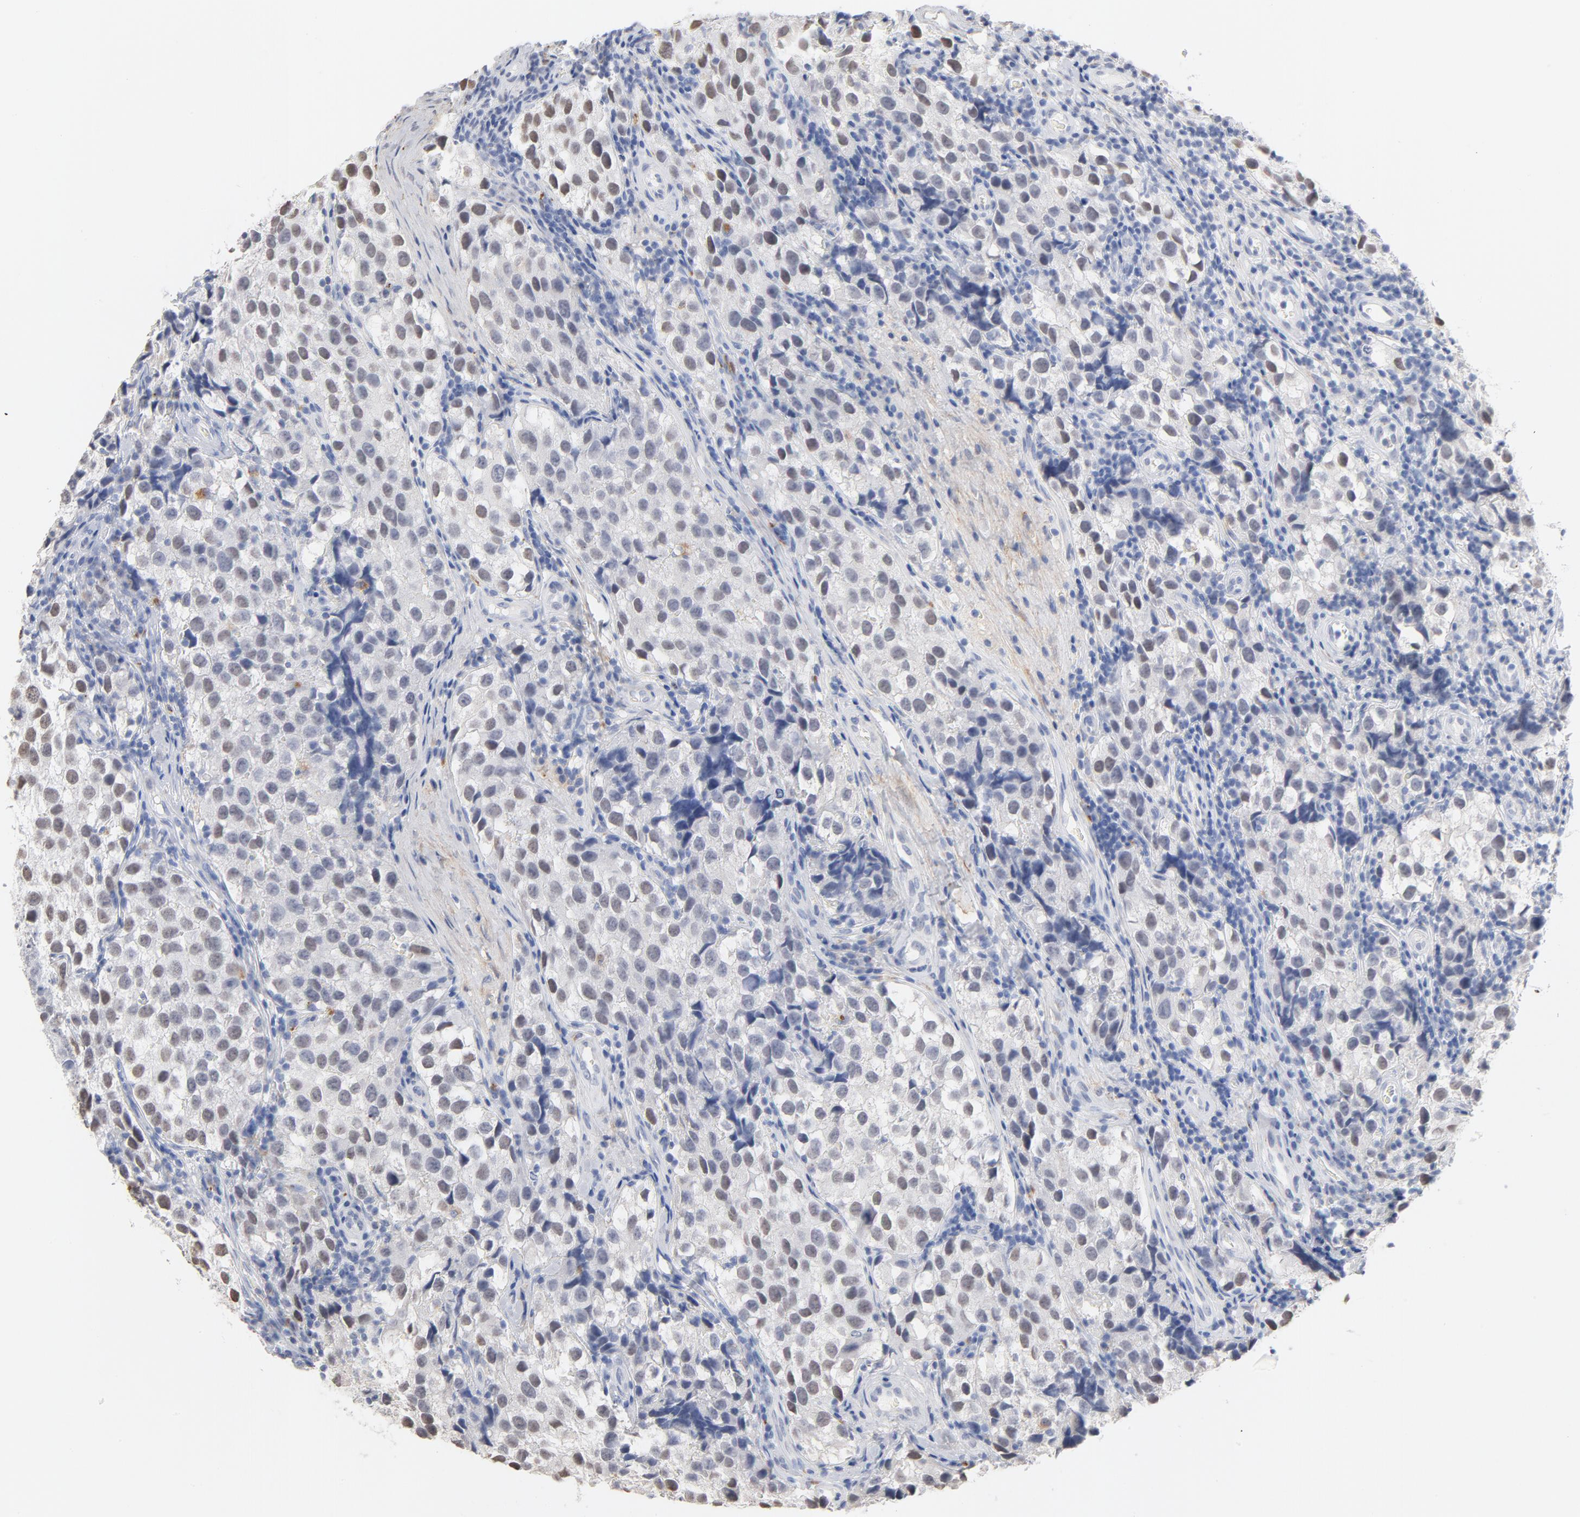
{"staining": {"intensity": "moderate", "quantity": "25%-75%", "location": "nuclear"}, "tissue": "testis cancer", "cell_type": "Tumor cells", "image_type": "cancer", "snomed": [{"axis": "morphology", "description": "Seminoma, NOS"}, {"axis": "topography", "description": "Testis"}], "caption": "Protein staining of seminoma (testis) tissue demonstrates moderate nuclear positivity in approximately 25%-75% of tumor cells. The protein of interest is shown in brown color, while the nuclei are stained blue.", "gene": "LTBP2", "patient": {"sex": "male", "age": 39}}